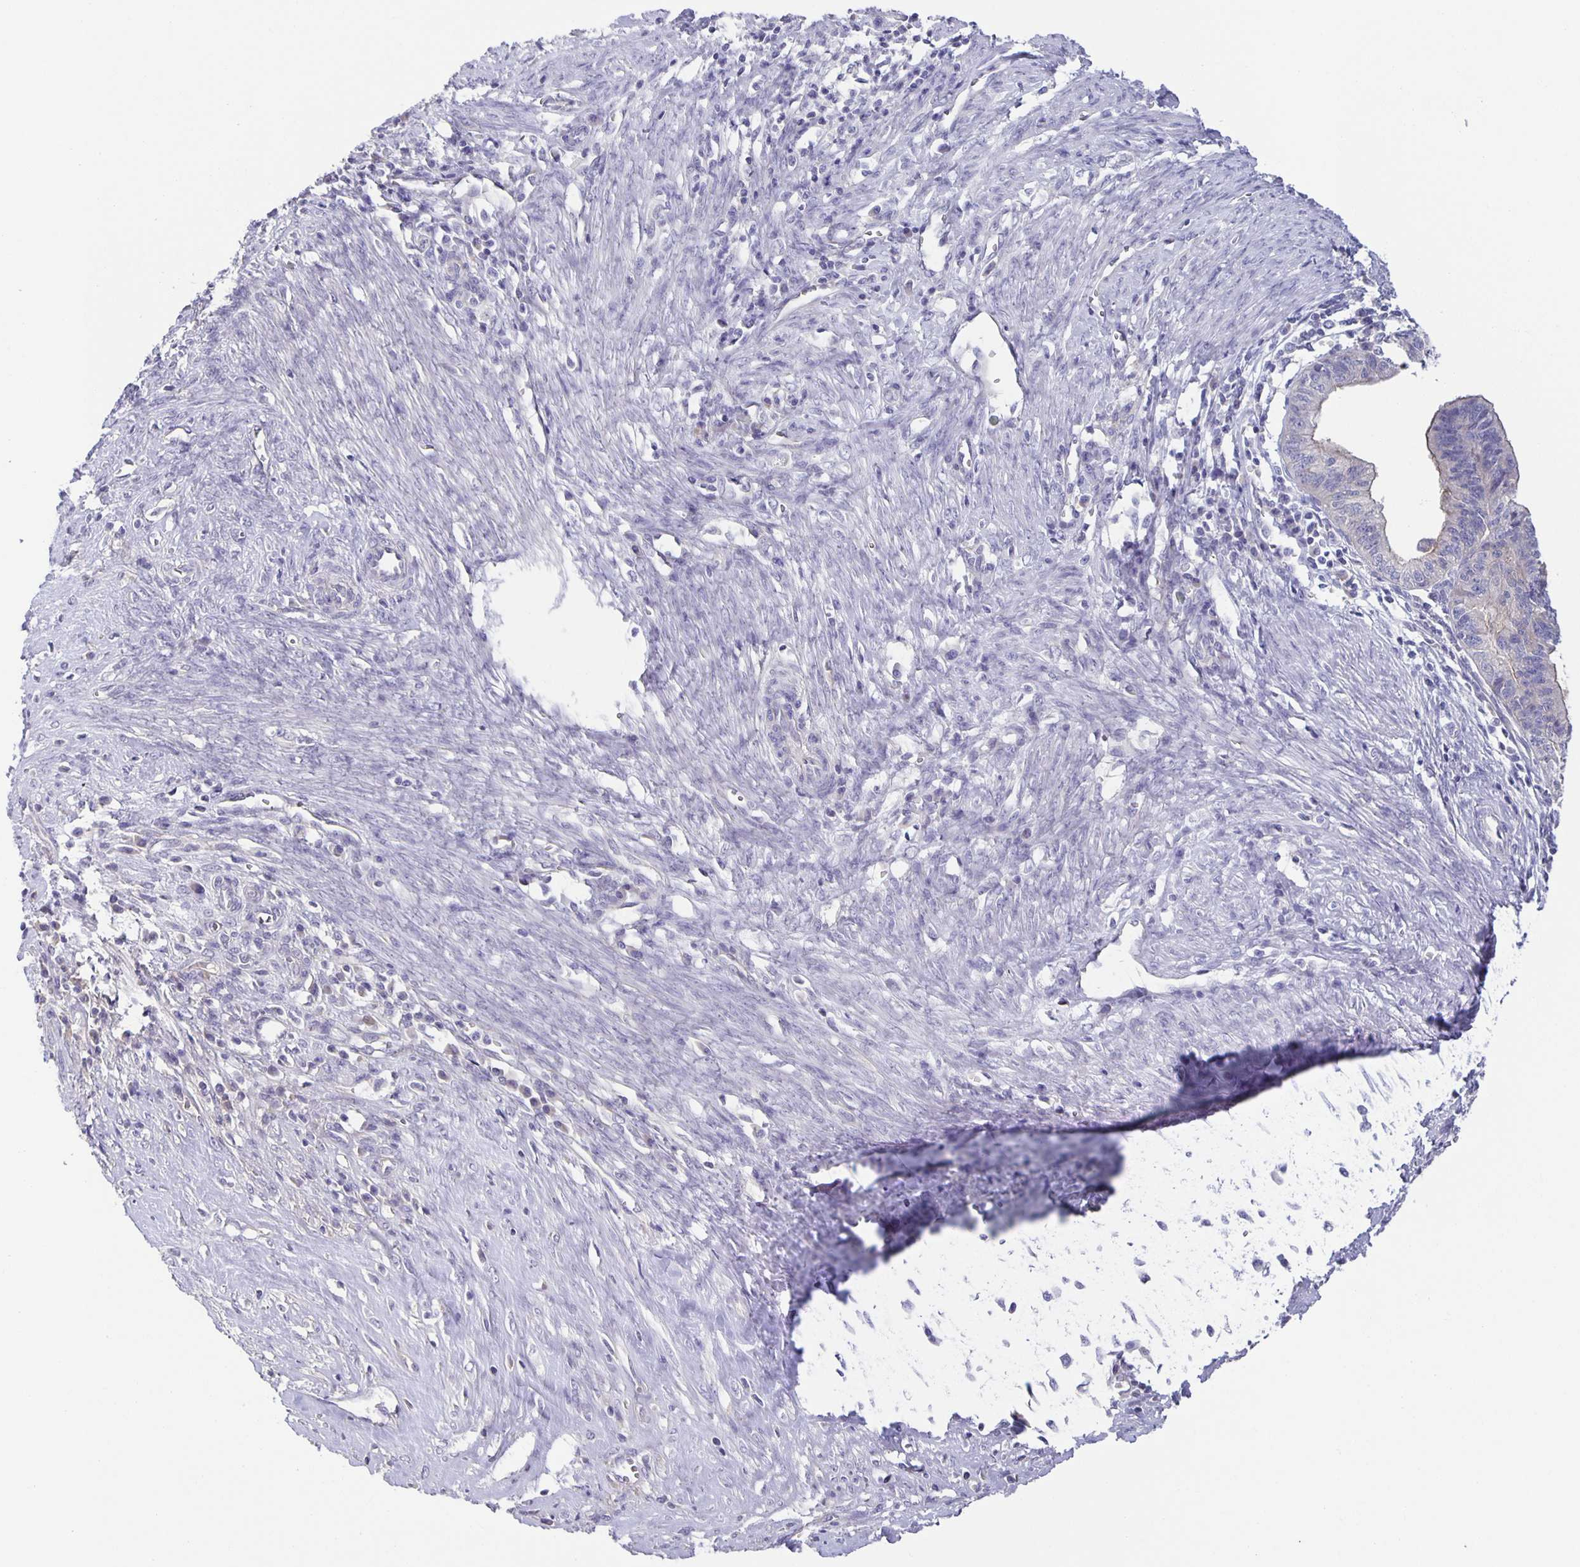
{"staining": {"intensity": "weak", "quantity": "<25%", "location": "cytoplasmic/membranous"}, "tissue": "endometrial cancer", "cell_type": "Tumor cells", "image_type": "cancer", "snomed": [{"axis": "morphology", "description": "Adenocarcinoma, NOS"}, {"axis": "topography", "description": "Endometrium"}], "caption": "An image of human endometrial cancer (adenocarcinoma) is negative for staining in tumor cells.", "gene": "PTPN3", "patient": {"sex": "female", "age": 65}}